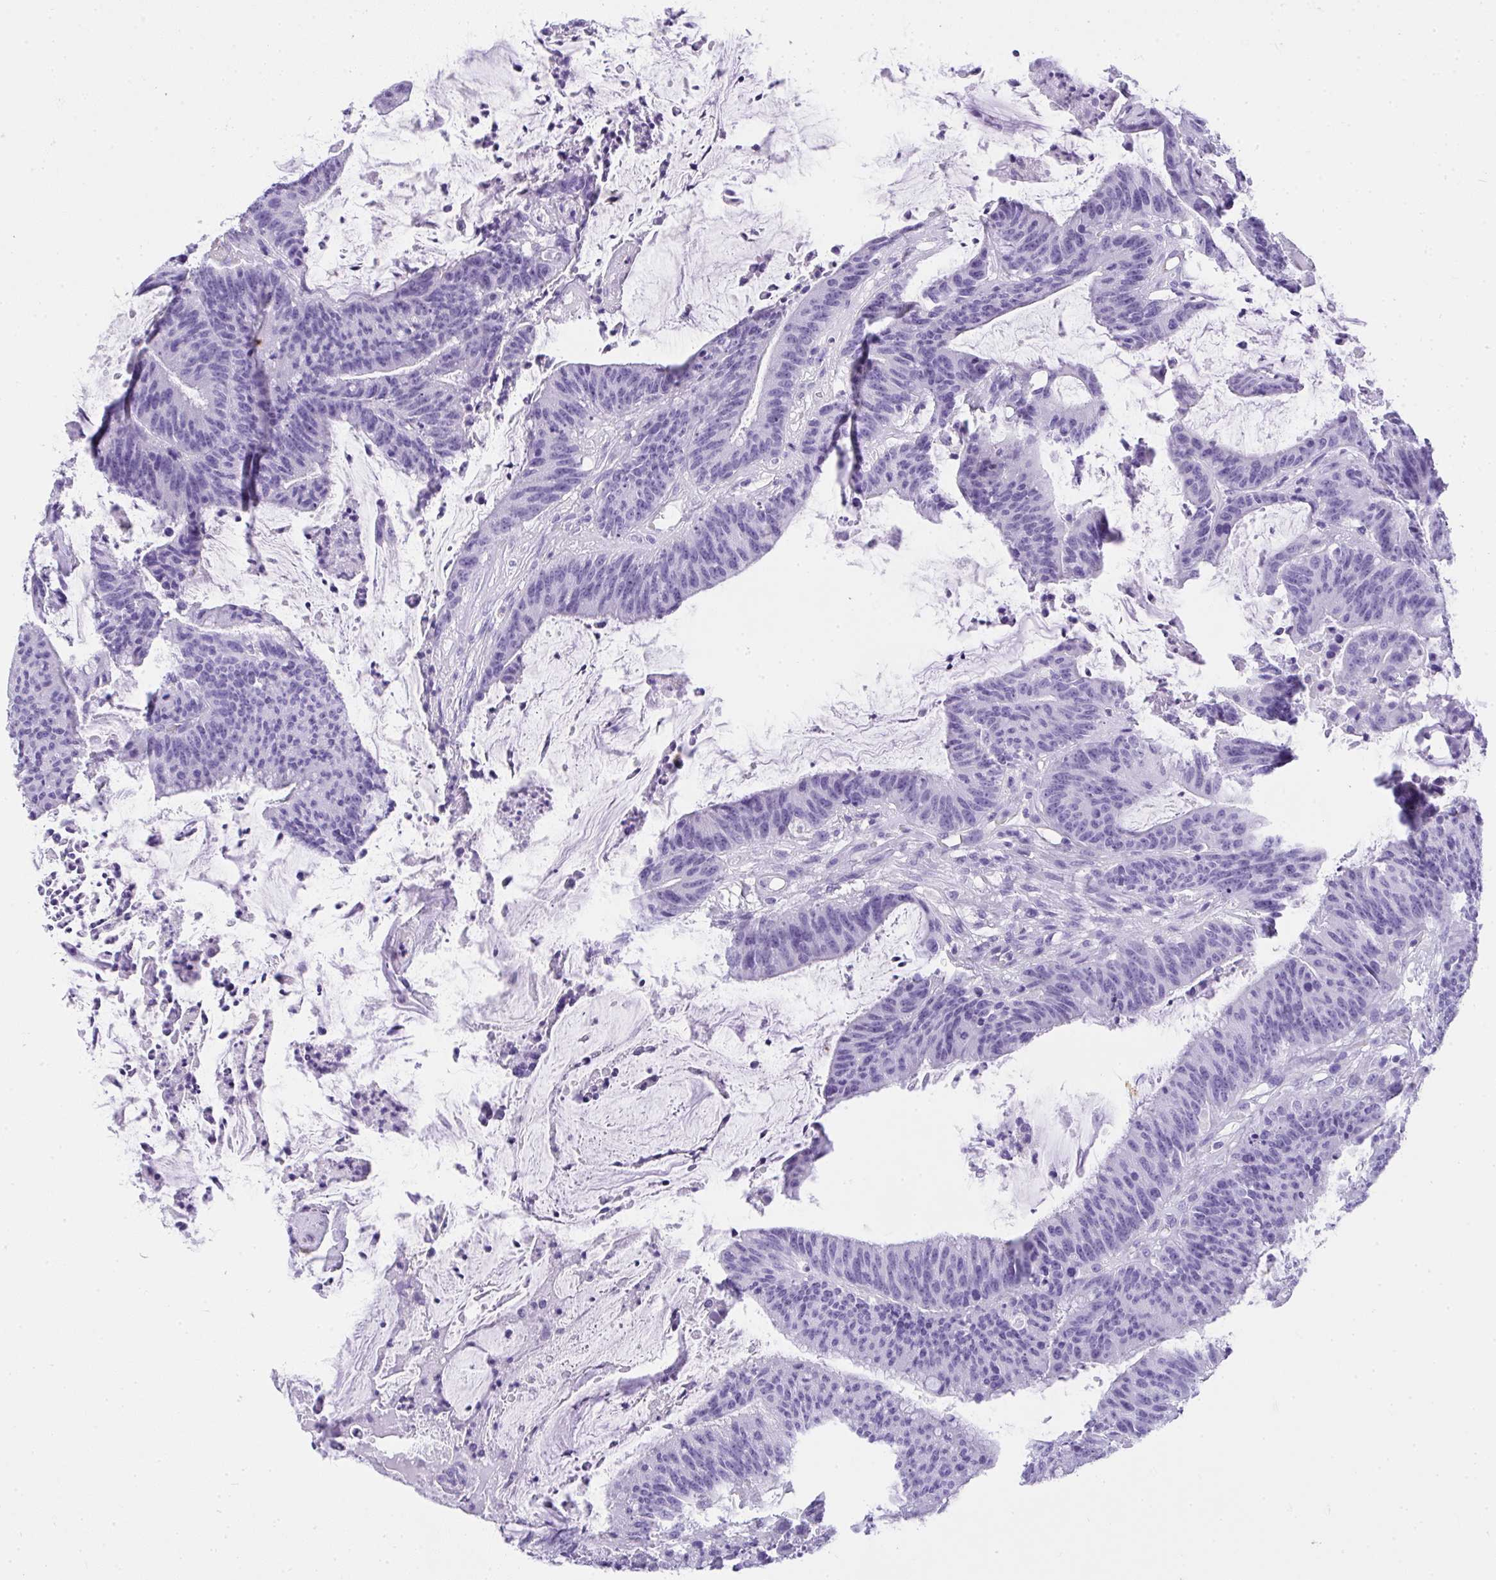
{"staining": {"intensity": "negative", "quantity": "none", "location": "none"}, "tissue": "colorectal cancer", "cell_type": "Tumor cells", "image_type": "cancer", "snomed": [{"axis": "morphology", "description": "Adenocarcinoma, NOS"}, {"axis": "topography", "description": "Colon"}], "caption": "This is a photomicrograph of IHC staining of colorectal cancer (adenocarcinoma), which shows no expression in tumor cells. (DAB immunohistochemistry, high magnification).", "gene": "AVIL", "patient": {"sex": "female", "age": 78}}